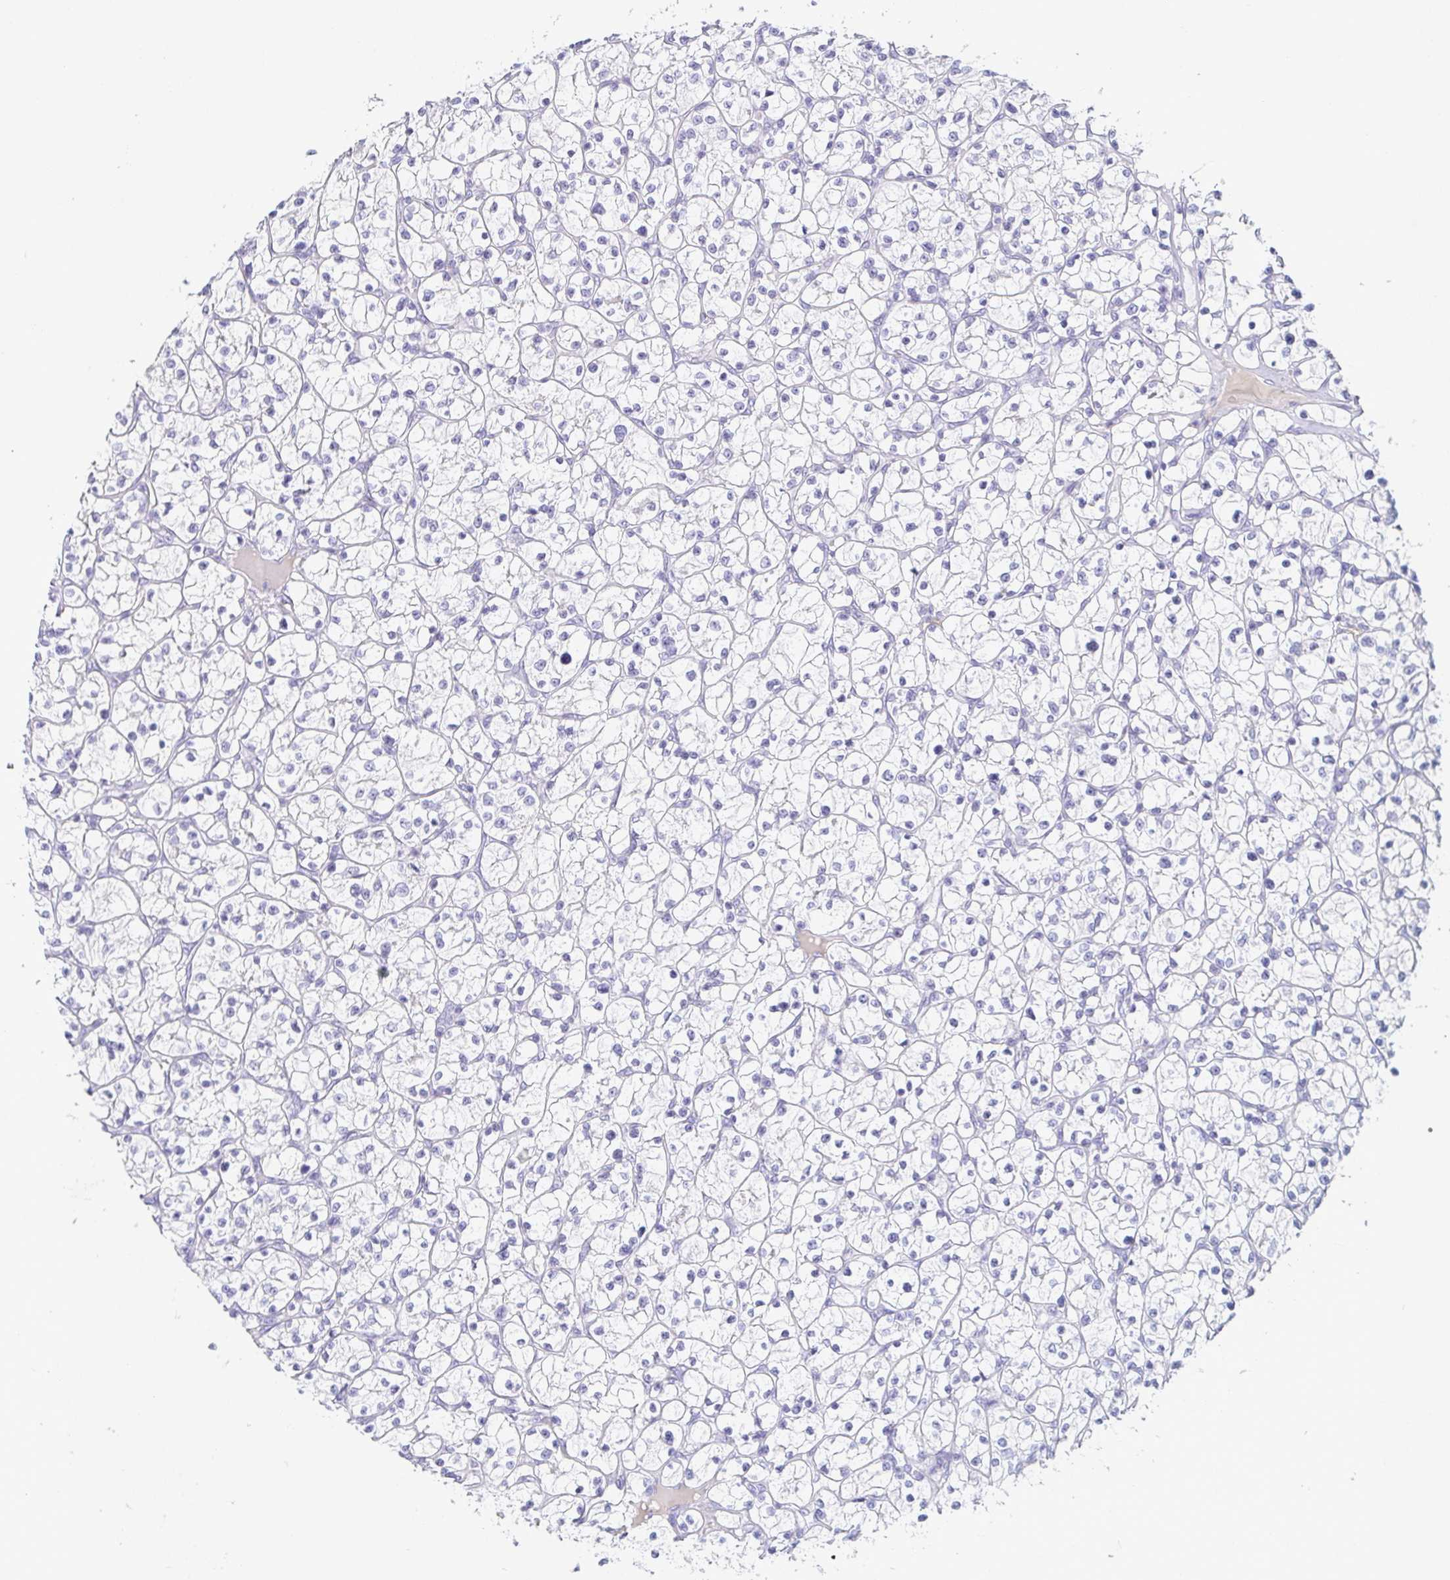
{"staining": {"intensity": "negative", "quantity": "none", "location": "none"}, "tissue": "renal cancer", "cell_type": "Tumor cells", "image_type": "cancer", "snomed": [{"axis": "morphology", "description": "Adenocarcinoma, NOS"}, {"axis": "topography", "description": "Kidney"}], "caption": "IHC of adenocarcinoma (renal) shows no staining in tumor cells.", "gene": "LDLRAD1", "patient": {"sex": "female", "age": 64}}